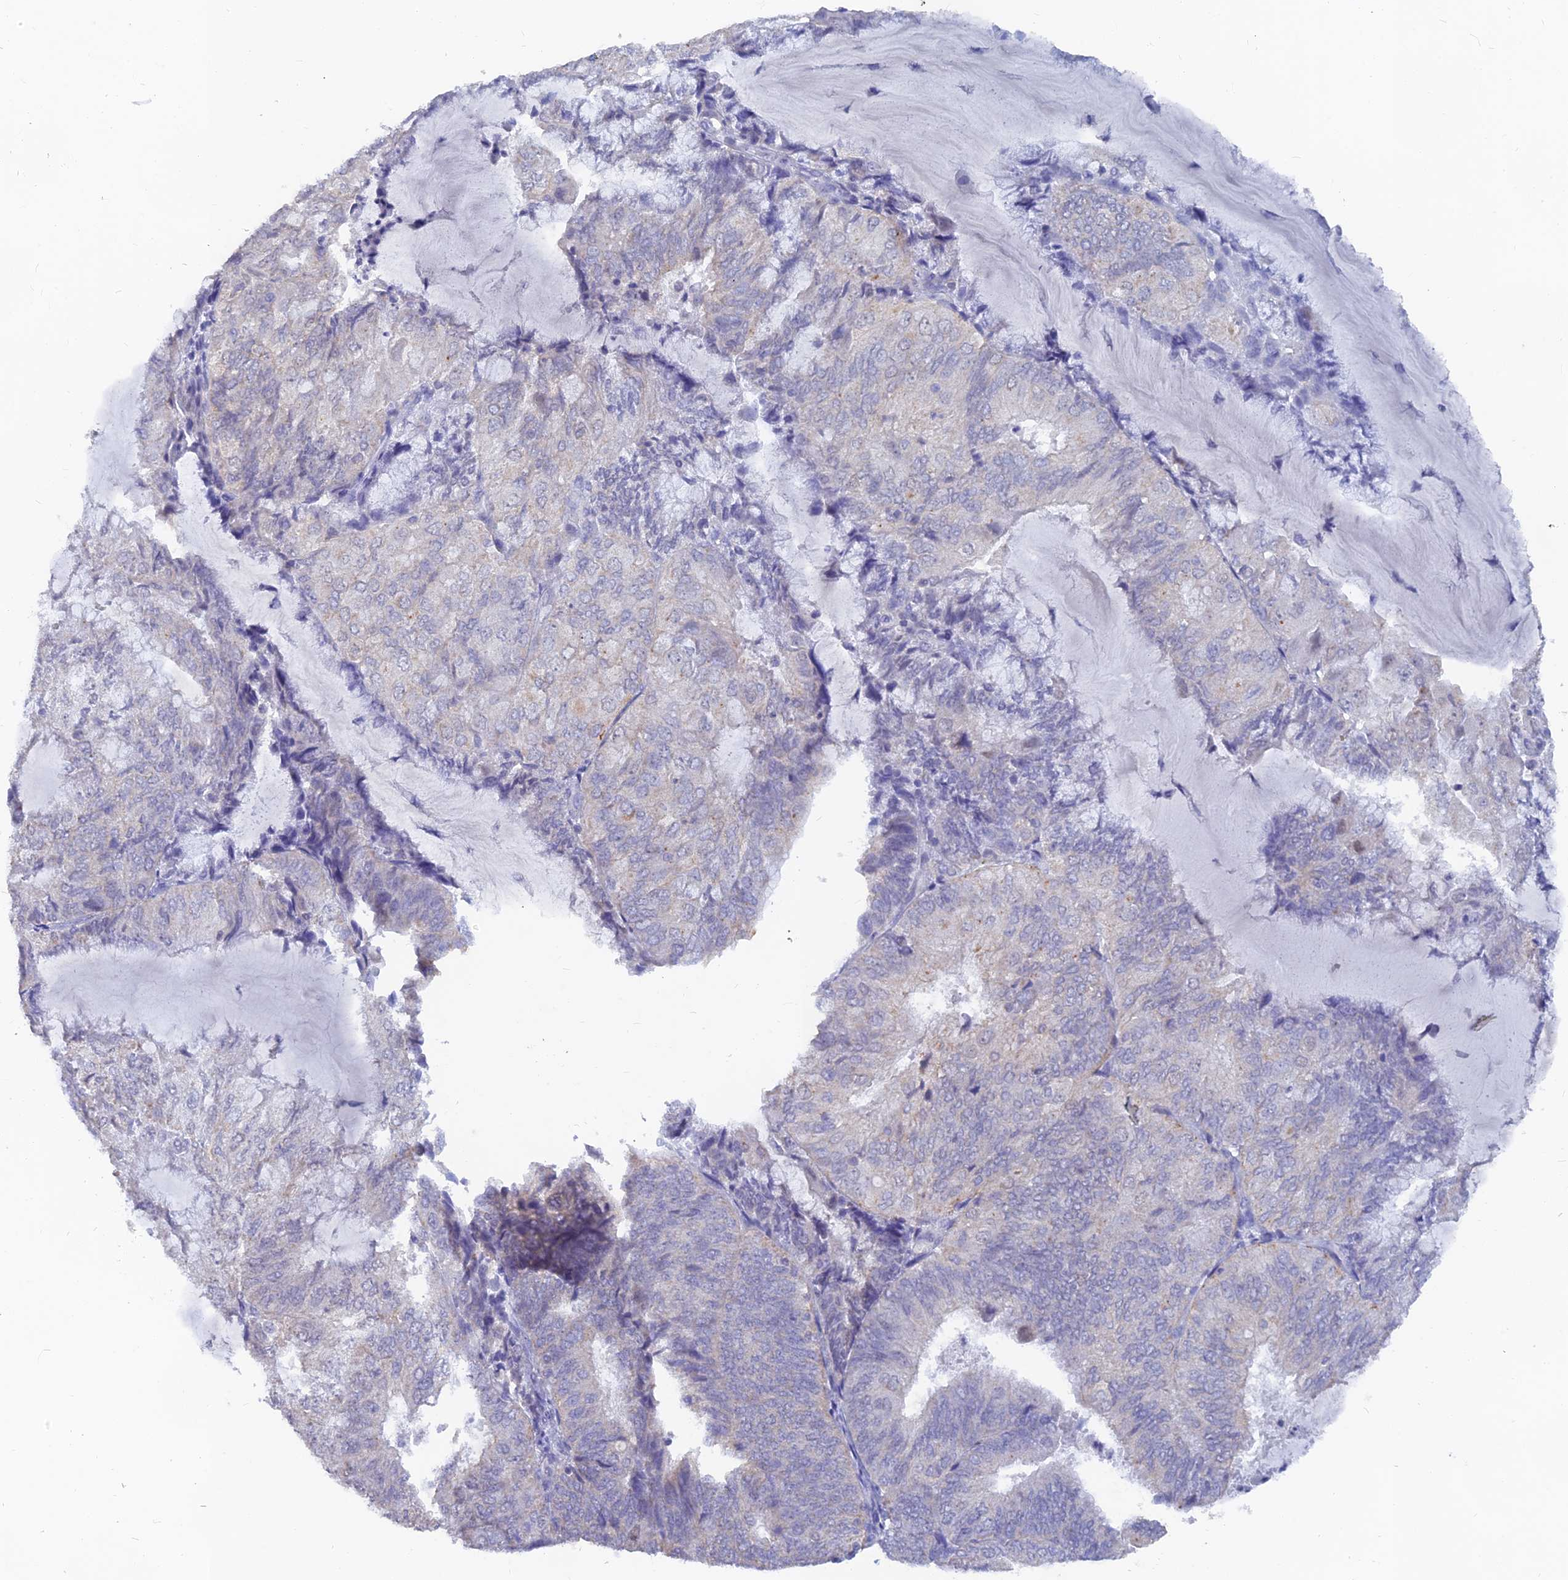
{"staining": {"intensity": "negative", "quantity": "none", "location": "none"}, "tissue": "endometrial cancer", "cell_type": "Tumor cells", "image_type": "cancer", "snomed": [{"axis": "morphology", "description": "Adenocarcinoma, NOS"}, {"axis": "topography", "description": "Endometrium"}], "caption": "Endometrial adenocarcinoma was stained to show a protein in brown. There is no significant positivity in tumor cells.", "gene": "LRIF1", "patient": {"sex": "female", "age": 81}}